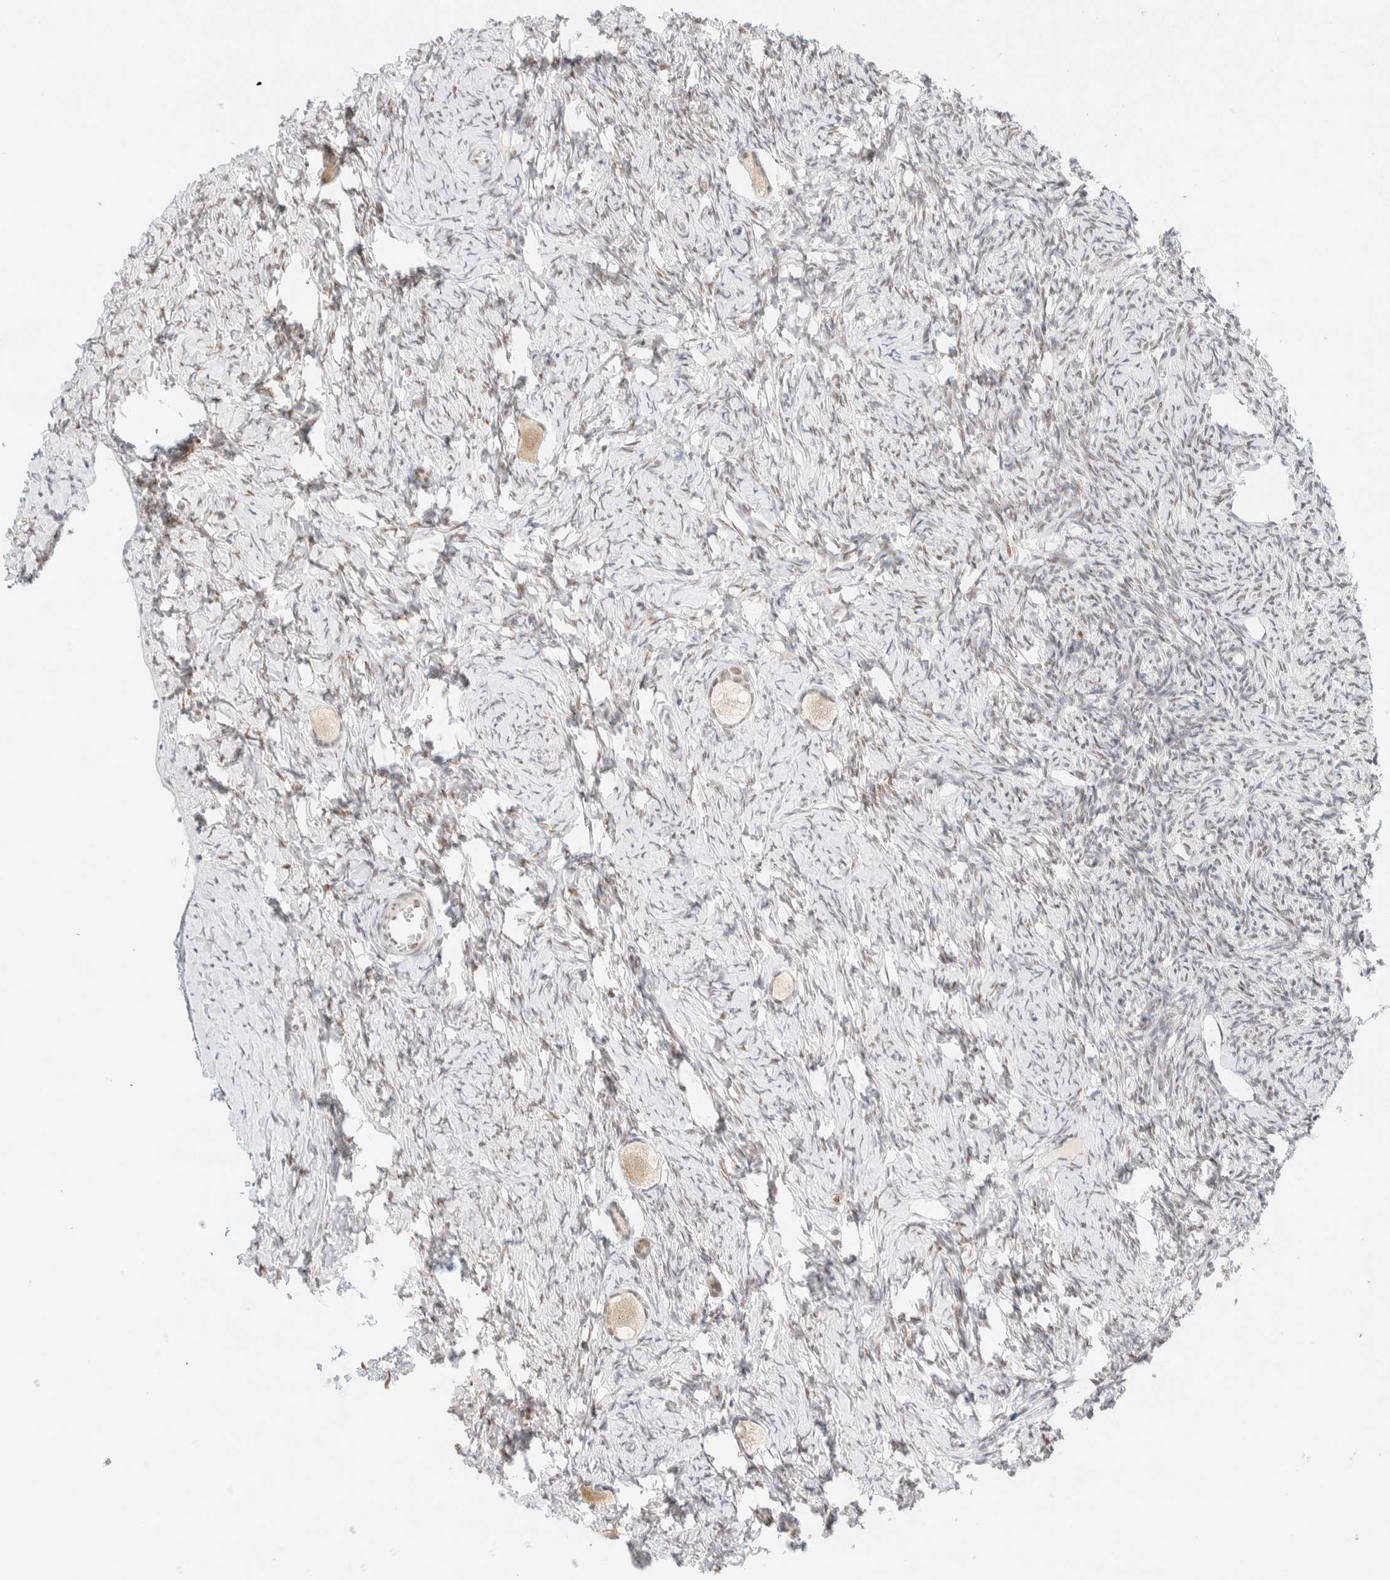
{"staining": {"intensity": "weak", "quantity": "25%-75%", "location": "nuclear"}, "tissue": "ovary", "cell_type": "Follicle cells", "image_type": "normal", "snomed": [{"axis": "morphology", "description": "Normal tissue, NOS"}, {"axis": "topography", "description": "Ovary"}], "caption": "Ovary stained with a brown dye shows weak nuclear positive positivity in approximately 25%-75% of follicle cells.", "gene": "PYGO2", "patient": {"sex": "female", "age": 27}}